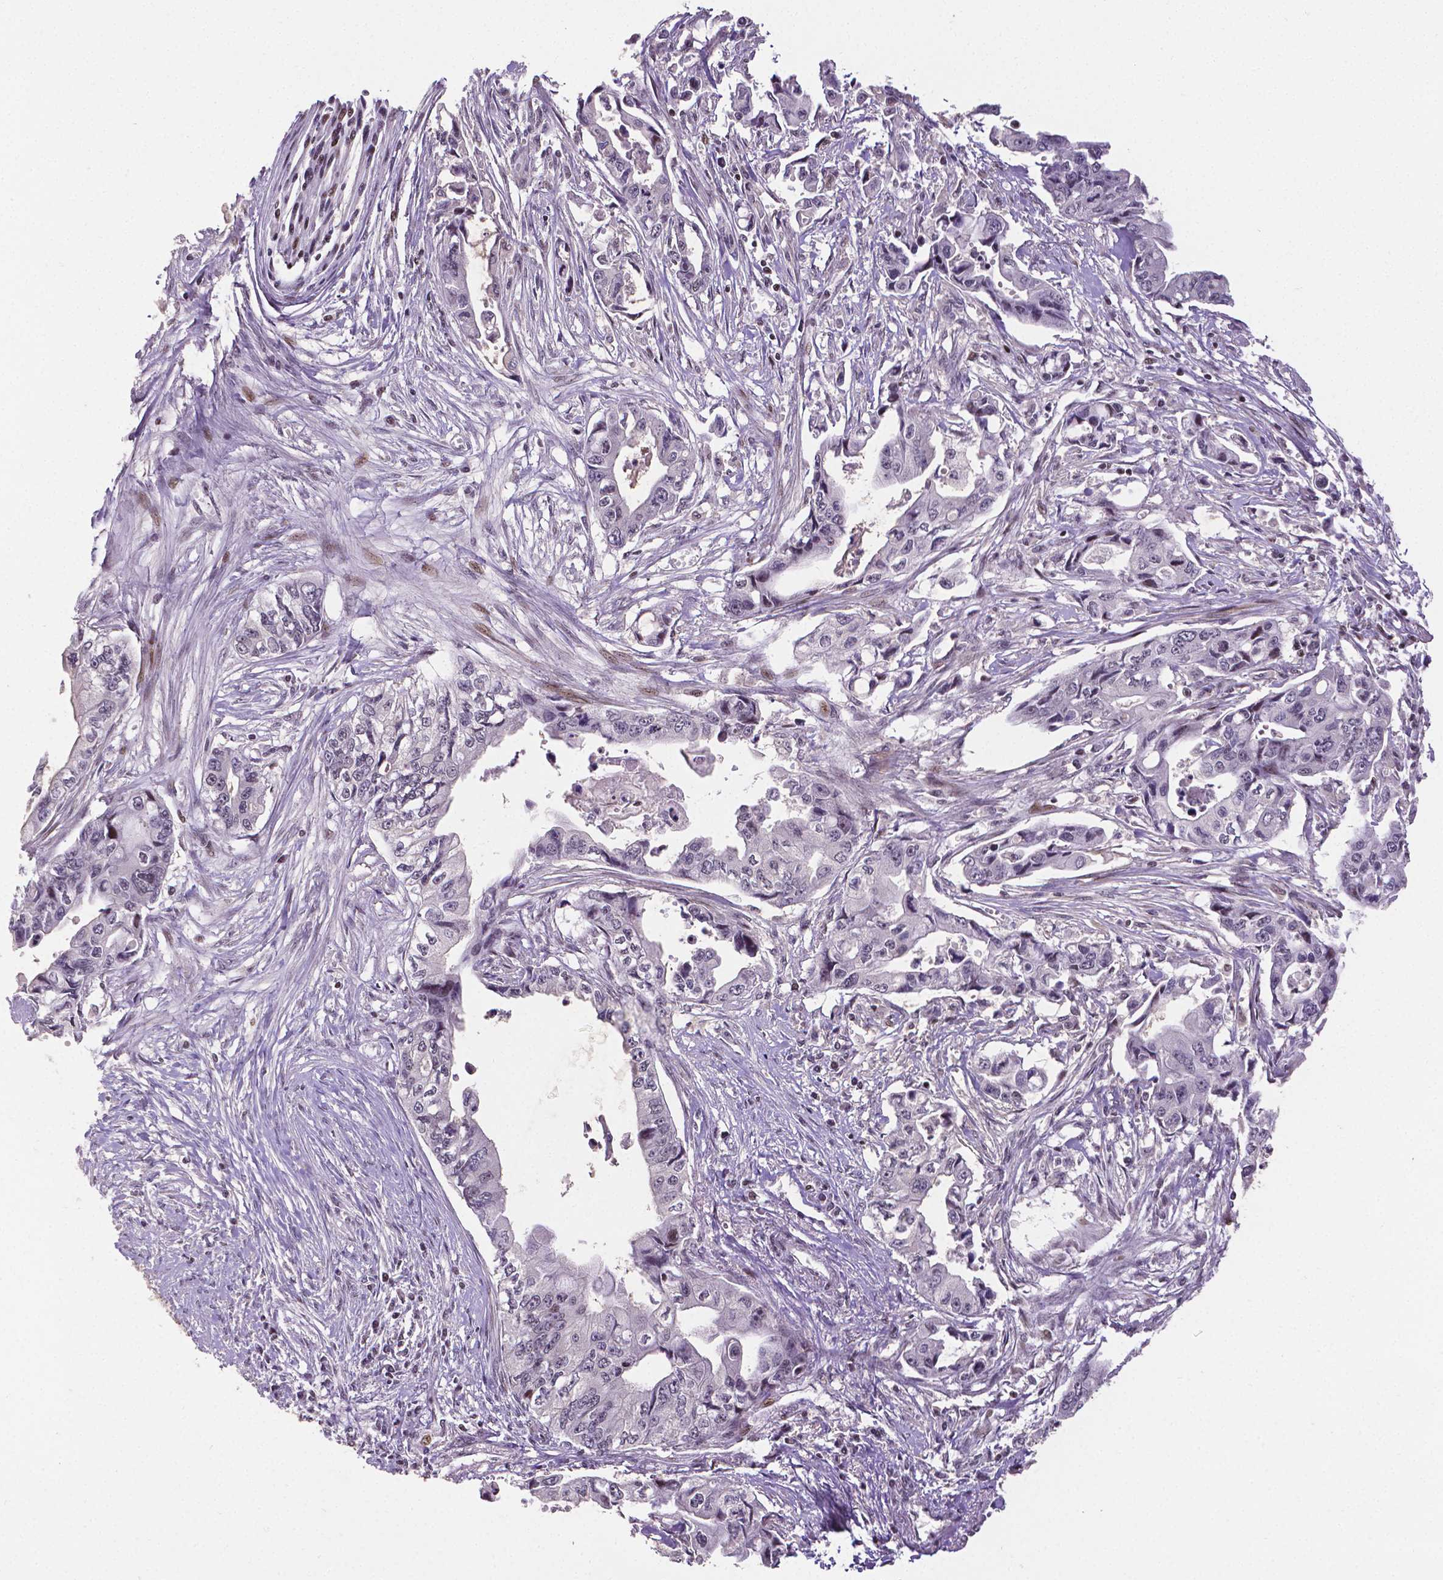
{"staining": {"intensity": "negative", "quantity": "none", "location": "none"}, "tissue": "pancreatic cancer", "cell_type": "Tumor cells", "image_type": "cancer", "snomed": [{"axis": "morphology", "description": "Adenocarcinoma, NOS"}, {"axis": "topography", "description": "Pancreas"}], "caption": "DAB (3,3'-diaminobenzidine) immunohistochemical staining of human pancreatic cancer (adenocarcinoma) reveals no significant staining in tumor cells. Nuclei are stained in blue.", "gene": "CTCF", "patient": {"sex": "male", "age": 66}}